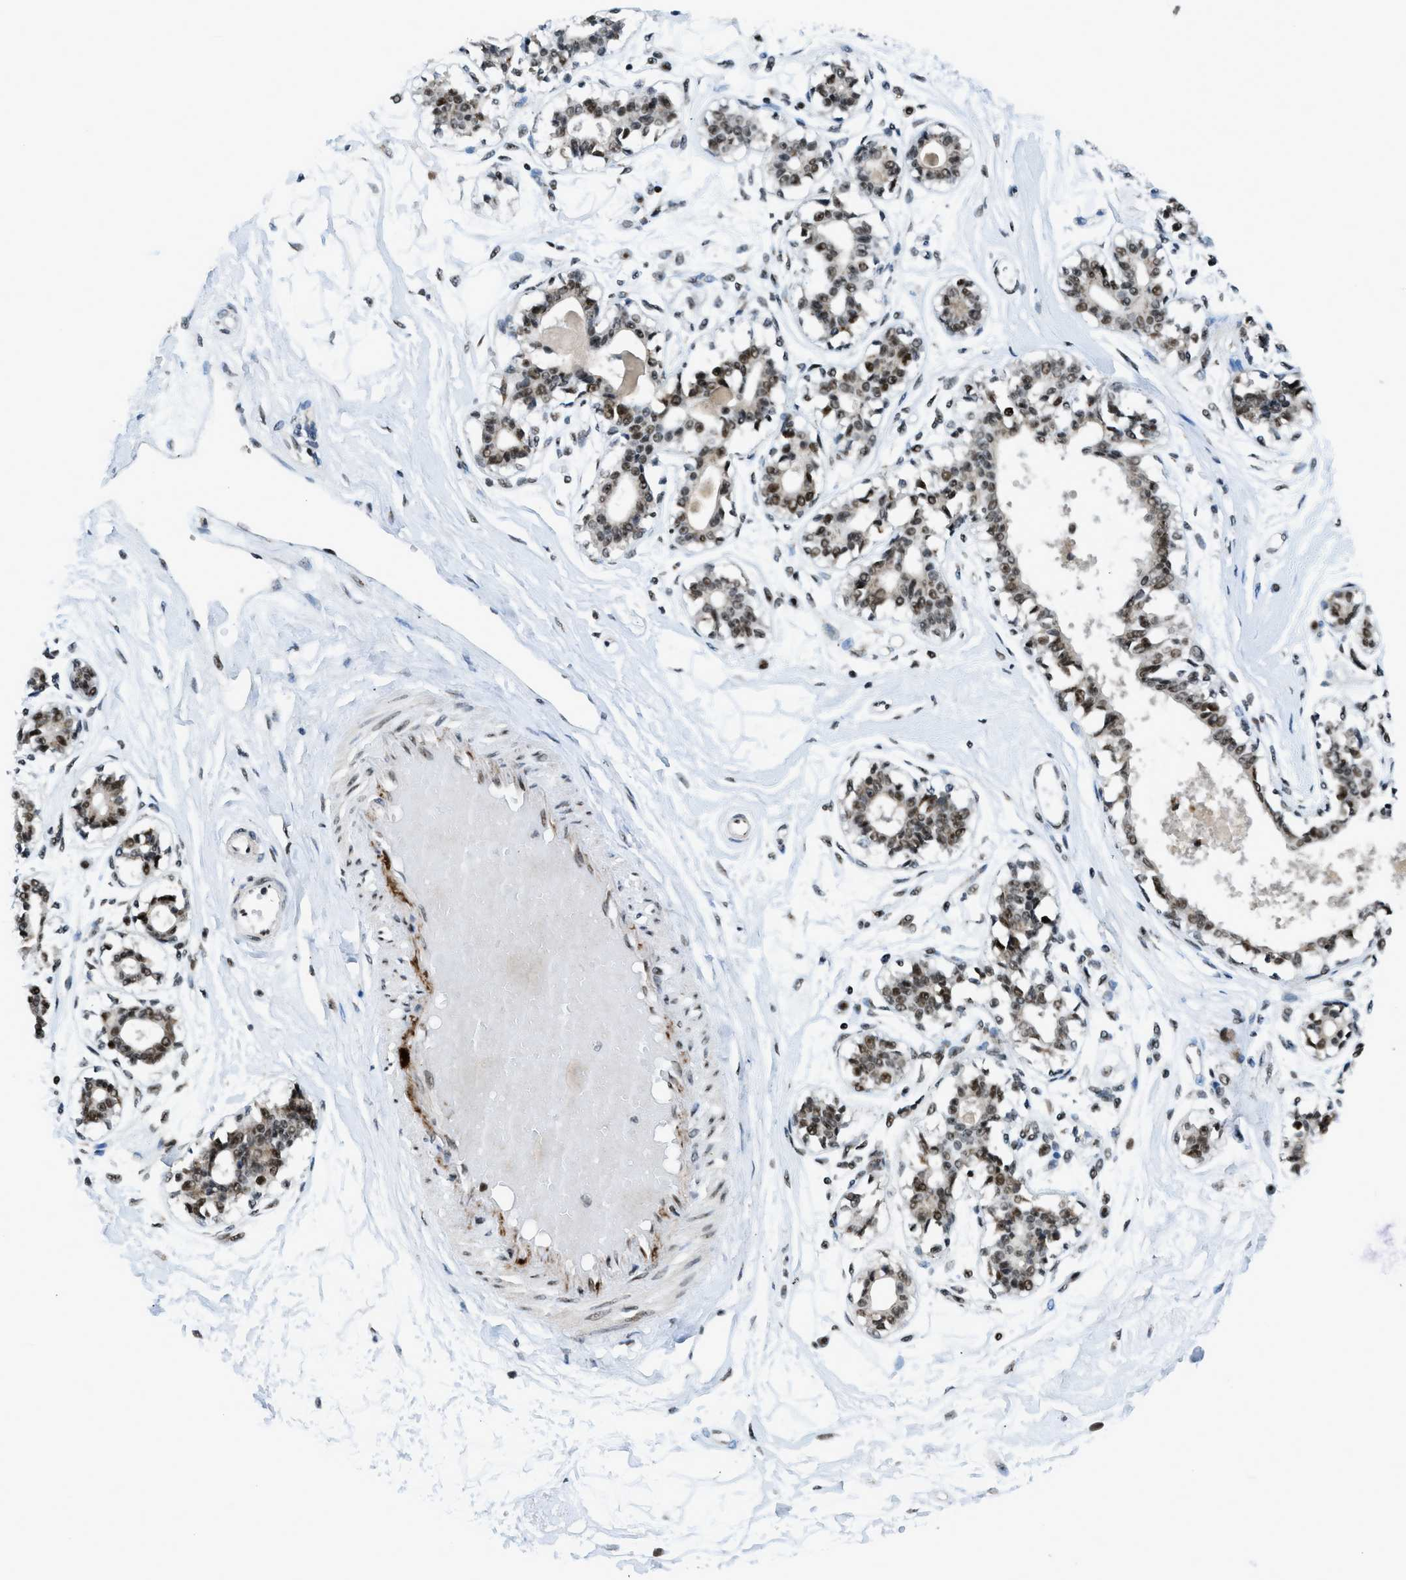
{"staining": {"intensity": "negative", "quantity": "none", "location": "none"}, "tissue": "breast", "cell_type": "Adipocytes", "image_type": "normal", "snomed": [{"axis": "morphology", "description": "Normal tissue, NOS"}, {"axis": "topography", "description": "Breast"}], "caption": "Immunohistochemical staining of benign human breast exhibits no significant staining in adipocytes. (DAB (3,3'-diaminobenzidine) immunohistochemistry (IHC), high magnification).", "gene": "RAD51B", "patient": {"sex": "female", "age": 45}}